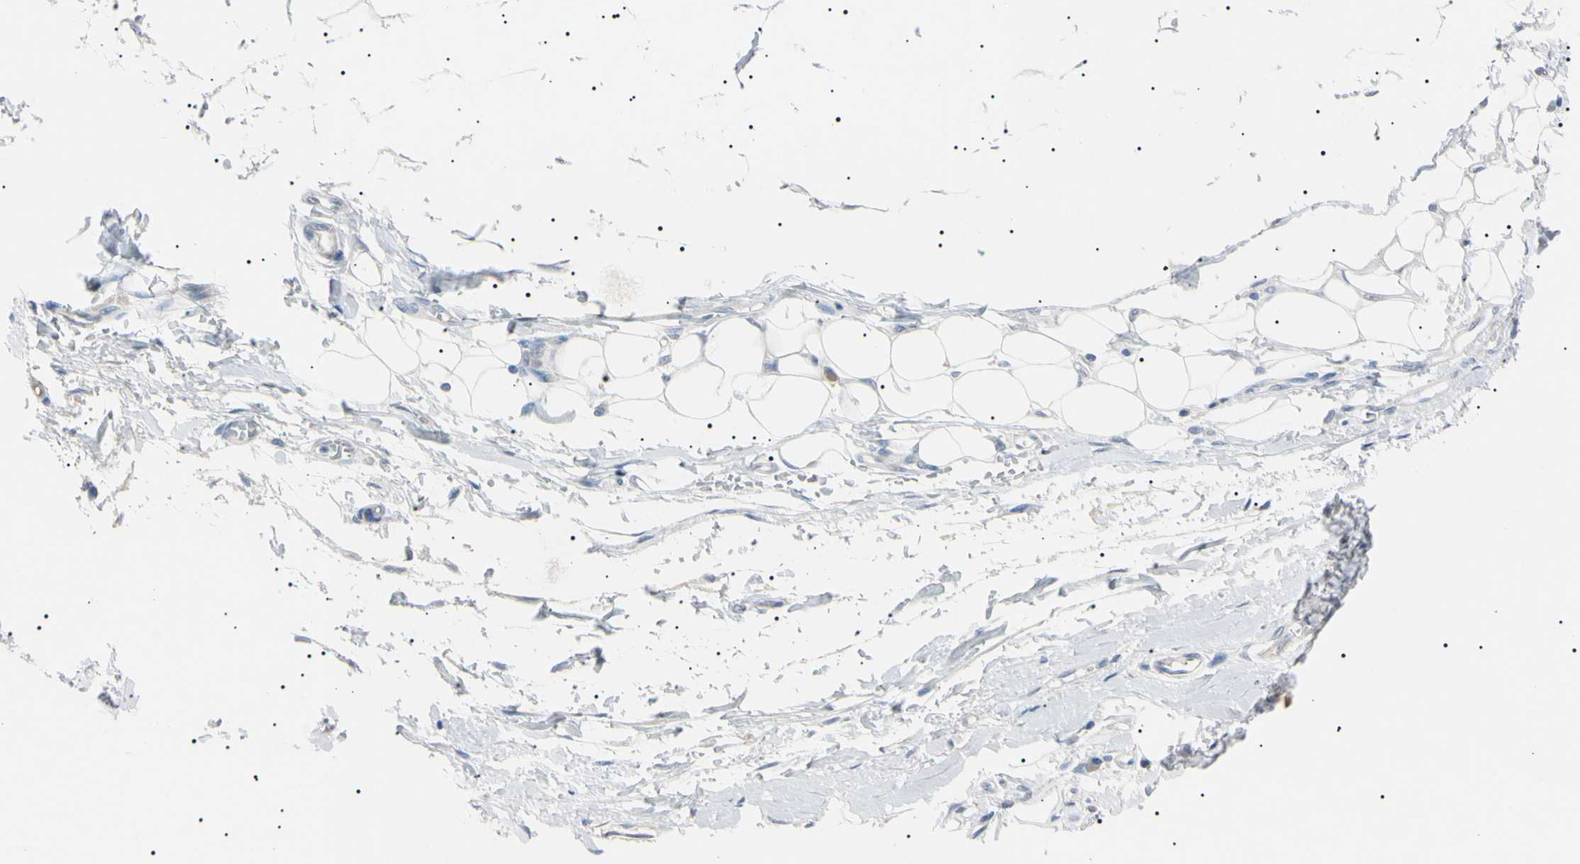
{"staining": {"intensity": "negative", "quantity": "none", "location": "none"}, "tissue": "adipose tissue", "cell_type": "Adipocytes", "image_type": "normal", "snomed": [{"axis": "morphology", "description": "Normal tissue, NOS"}, {"axis": "morphology", "description": "Adenocarcinoma, NOS"}, {"axis": "topography", "description": "Esophagus"}], "caption": "High magnification brightfield microscopy of benign adipose tissue stained with DAB (3,3'-diaminobenzidine) (brown) and counterstained with hematoxylin (blue): adipocytes show no significant positivity. (DAB (3,3'-diaminobenzidine) immunohistochemistry (IHC), high magnification).", "gene": "CGB3", "patient": {"sex": "male", "age": 62}}